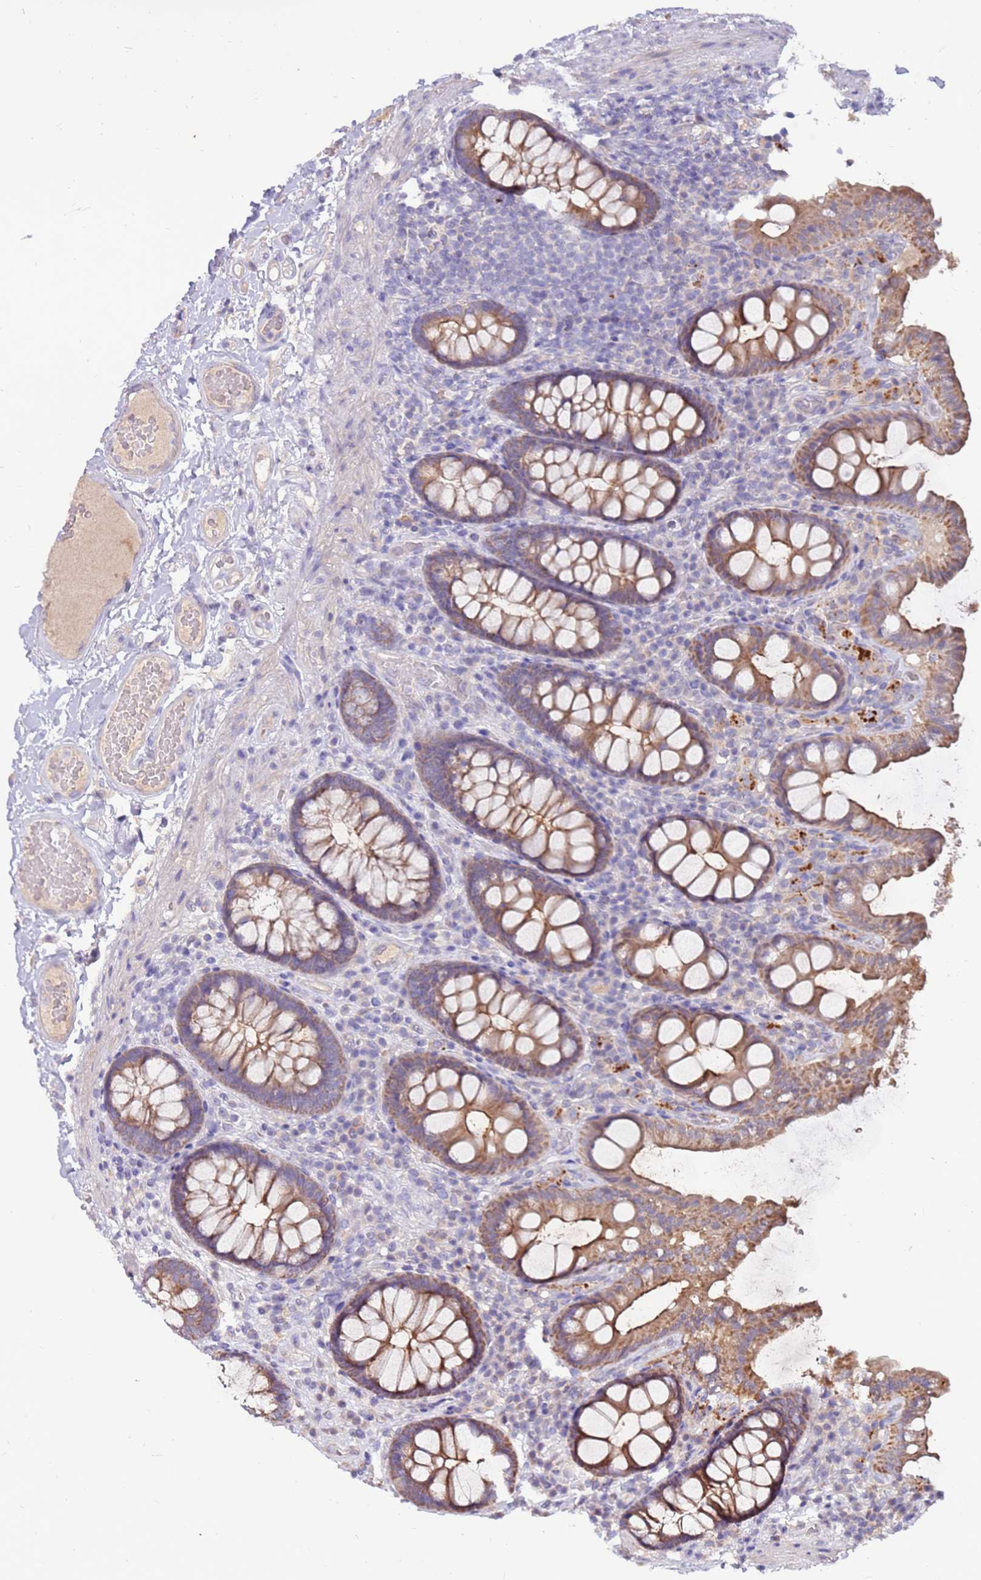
{"staining": {"intensity": "moderate", "quantity": ">75%", "location": "cytoplasmic/membranous"}, "tissue": "colon", "cell_type": "Endothelial cells", "image_type": "normal", "snomed": [{"axis": "morphology", "description": "Normal tissue, NOS"}, {"axis": "topography", "description": "Colon"}], "caption": "IHC image of benign colon stained for a protein (brown), which exhibits medium levels of moderate cytoplasmic/membranous expression in approximately >75% of endothelial cells.", "gene": "SLC44A4", "patient": {"sex": "male", "age": 84}}